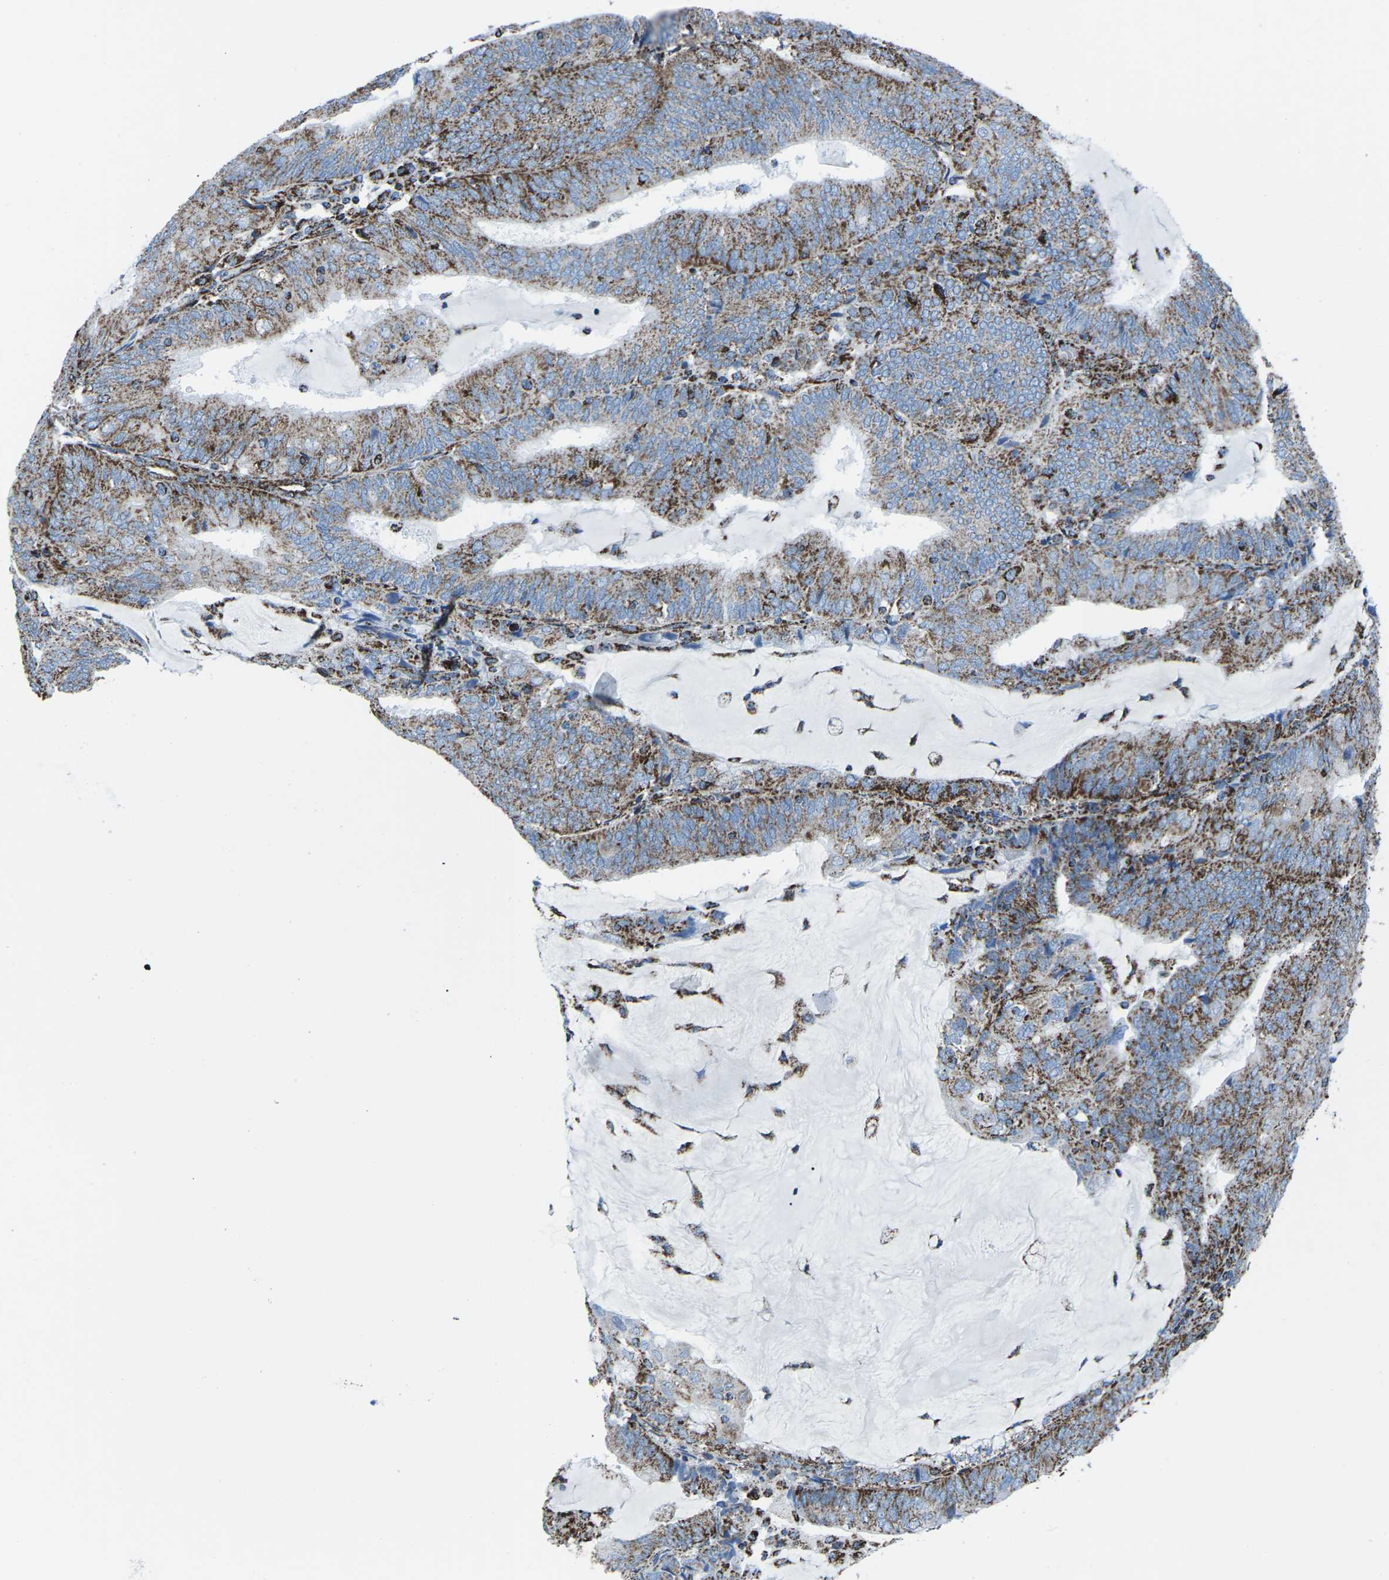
{"staining": {"intensity": "strong", "quantity": "25%-75%", "location": "cytoplasmic/membranous"}, "tissue": "endometrial cancer", "cell_type": "Tumor cells", "image_type": "cancer", "snomed": [{"axis": "morphology", "description": "Adenocarcinoma, NOS"}, {"axis": "topography", "description": "Endometrium"}], "caption": "Protein staining of adenocarcinoma (endometrial) tissue reveals strong cytoplasmic/membranous positivity in about 25%-75% of tumor cells.", "gene": "MT-CO2", "patient": {"sex": "female", "age": 81}}